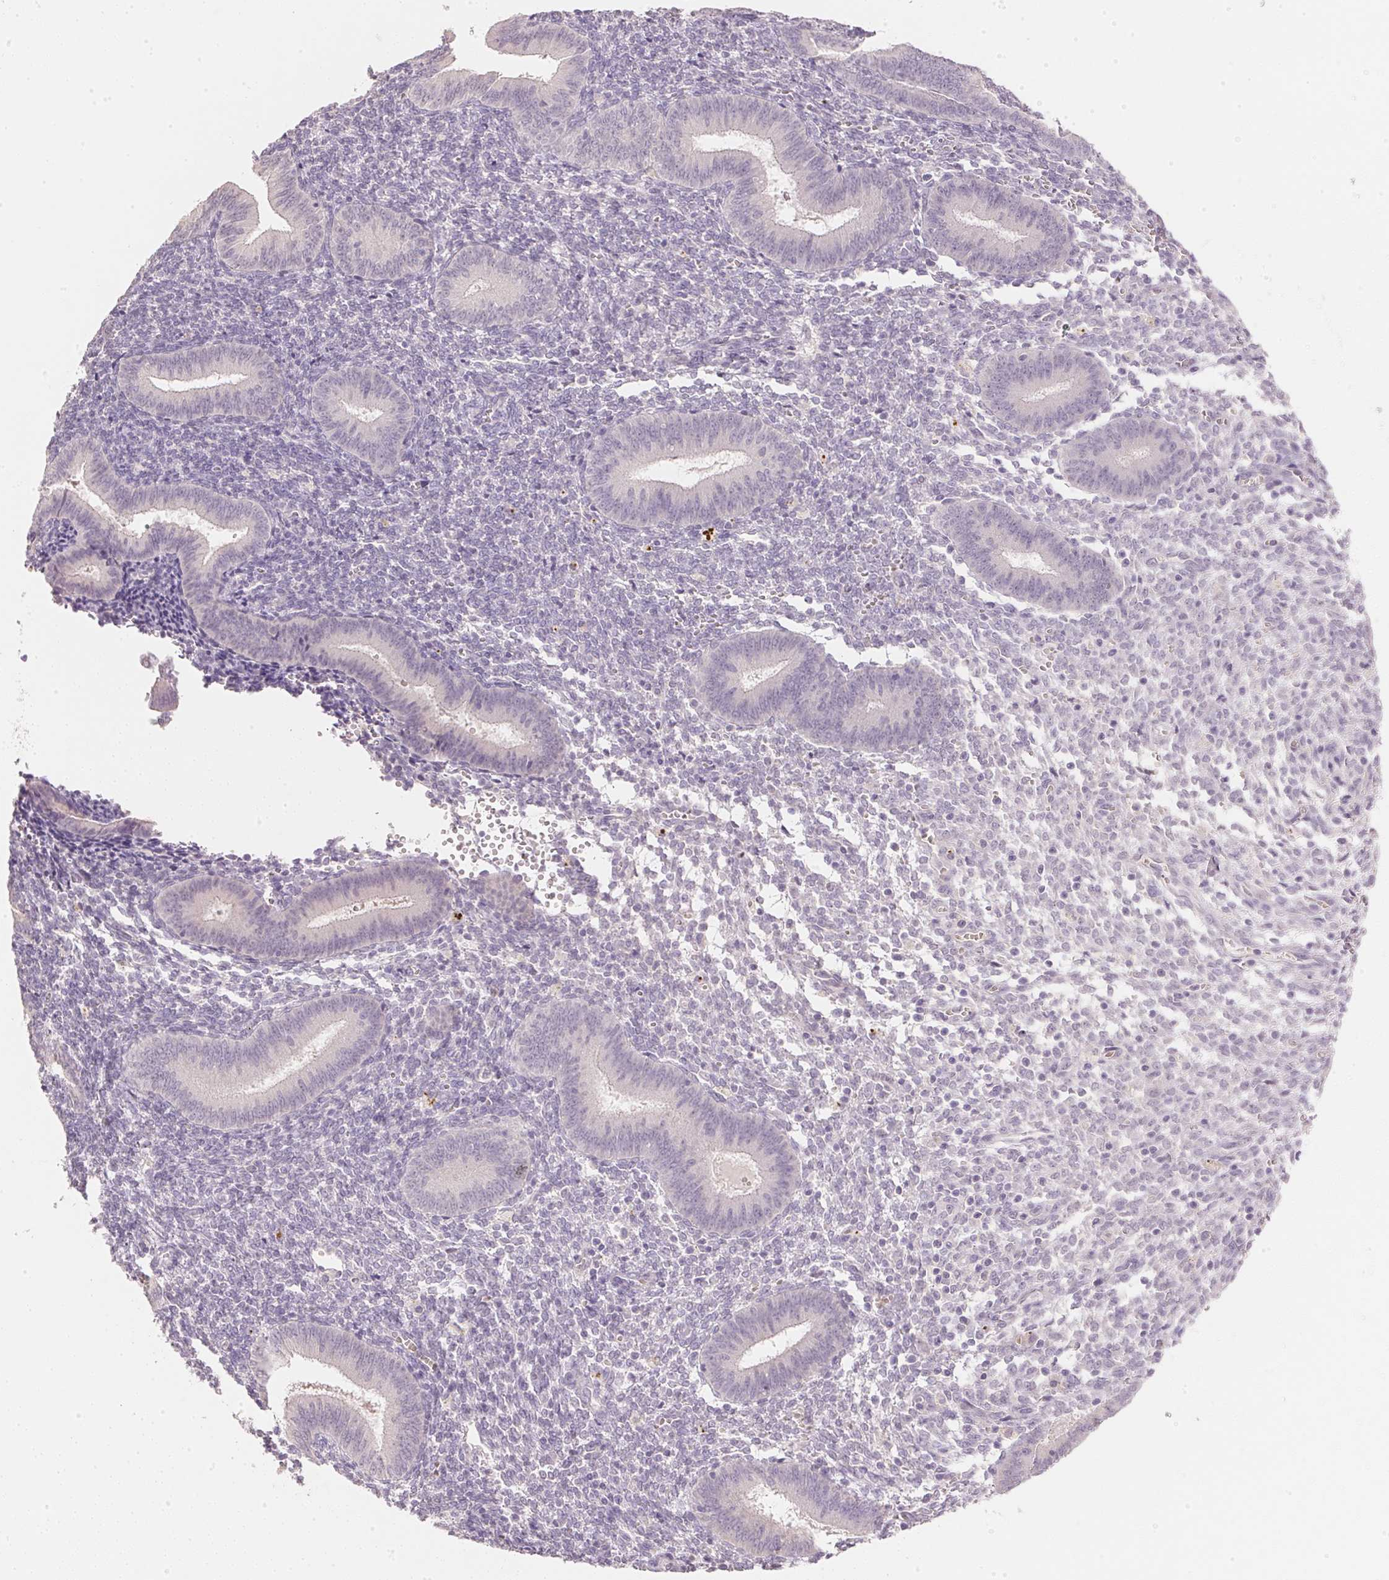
{"staining": {"intensity": "negative", "quantity": "none", "location": "none"}, "tissue": "endometrium", "cell_type": "Cells in endometrial stroma", "image_type": "normal", "snomed": [{"axis": "morphology", "description": "Normal tissue, NOS"}, {"axis": "topography", "description": "Endometrium"}], "caption": "DAB (3,3'-diaminobenzidine) immunohistochemical staining of unremarkable endometrium exhibits no significant staining in cells in endometrial stroma.", "gene": "DHCR24", "patient": {"sex": "female", "age": 25}}